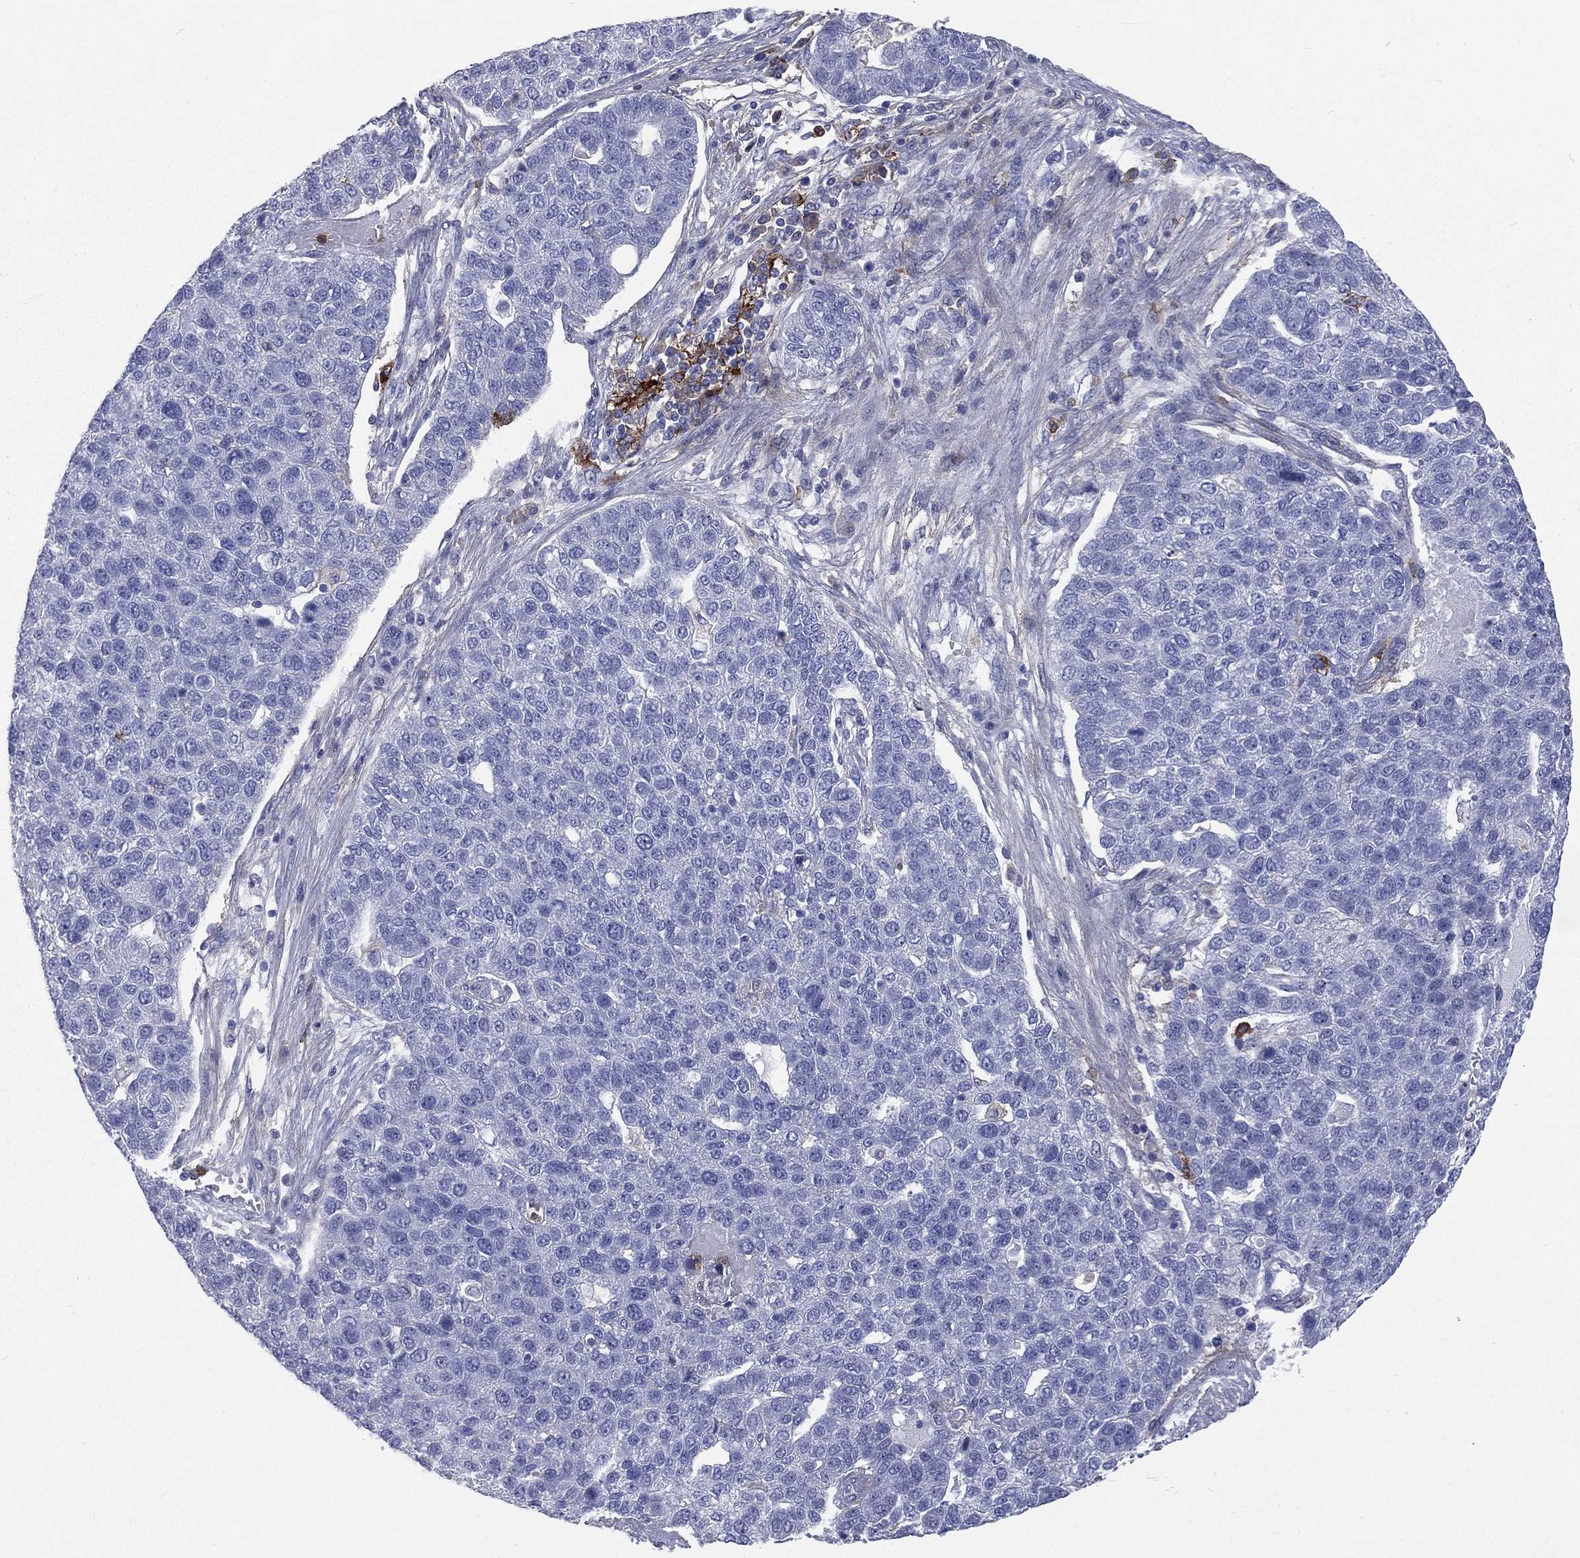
{"staining": {"intensity": "negative", "quantity": "none", "location": "none"}, "tissue": "pancreatic cancer", "cell_type": "Tumor cells", "image_type": "cancer", "snomed": [{"axis": "morphology", "description": "Adenocarcinoma, NOS"}, {"axis": "topography", "description": "Pancreas"}], "caption": "The immunohistochemistry histopathology image has no significant positivity in tumor cells of pancreatic cancer tissue.", "gene": "BASP1", "patient": {"sex": "female", "age": 61}}